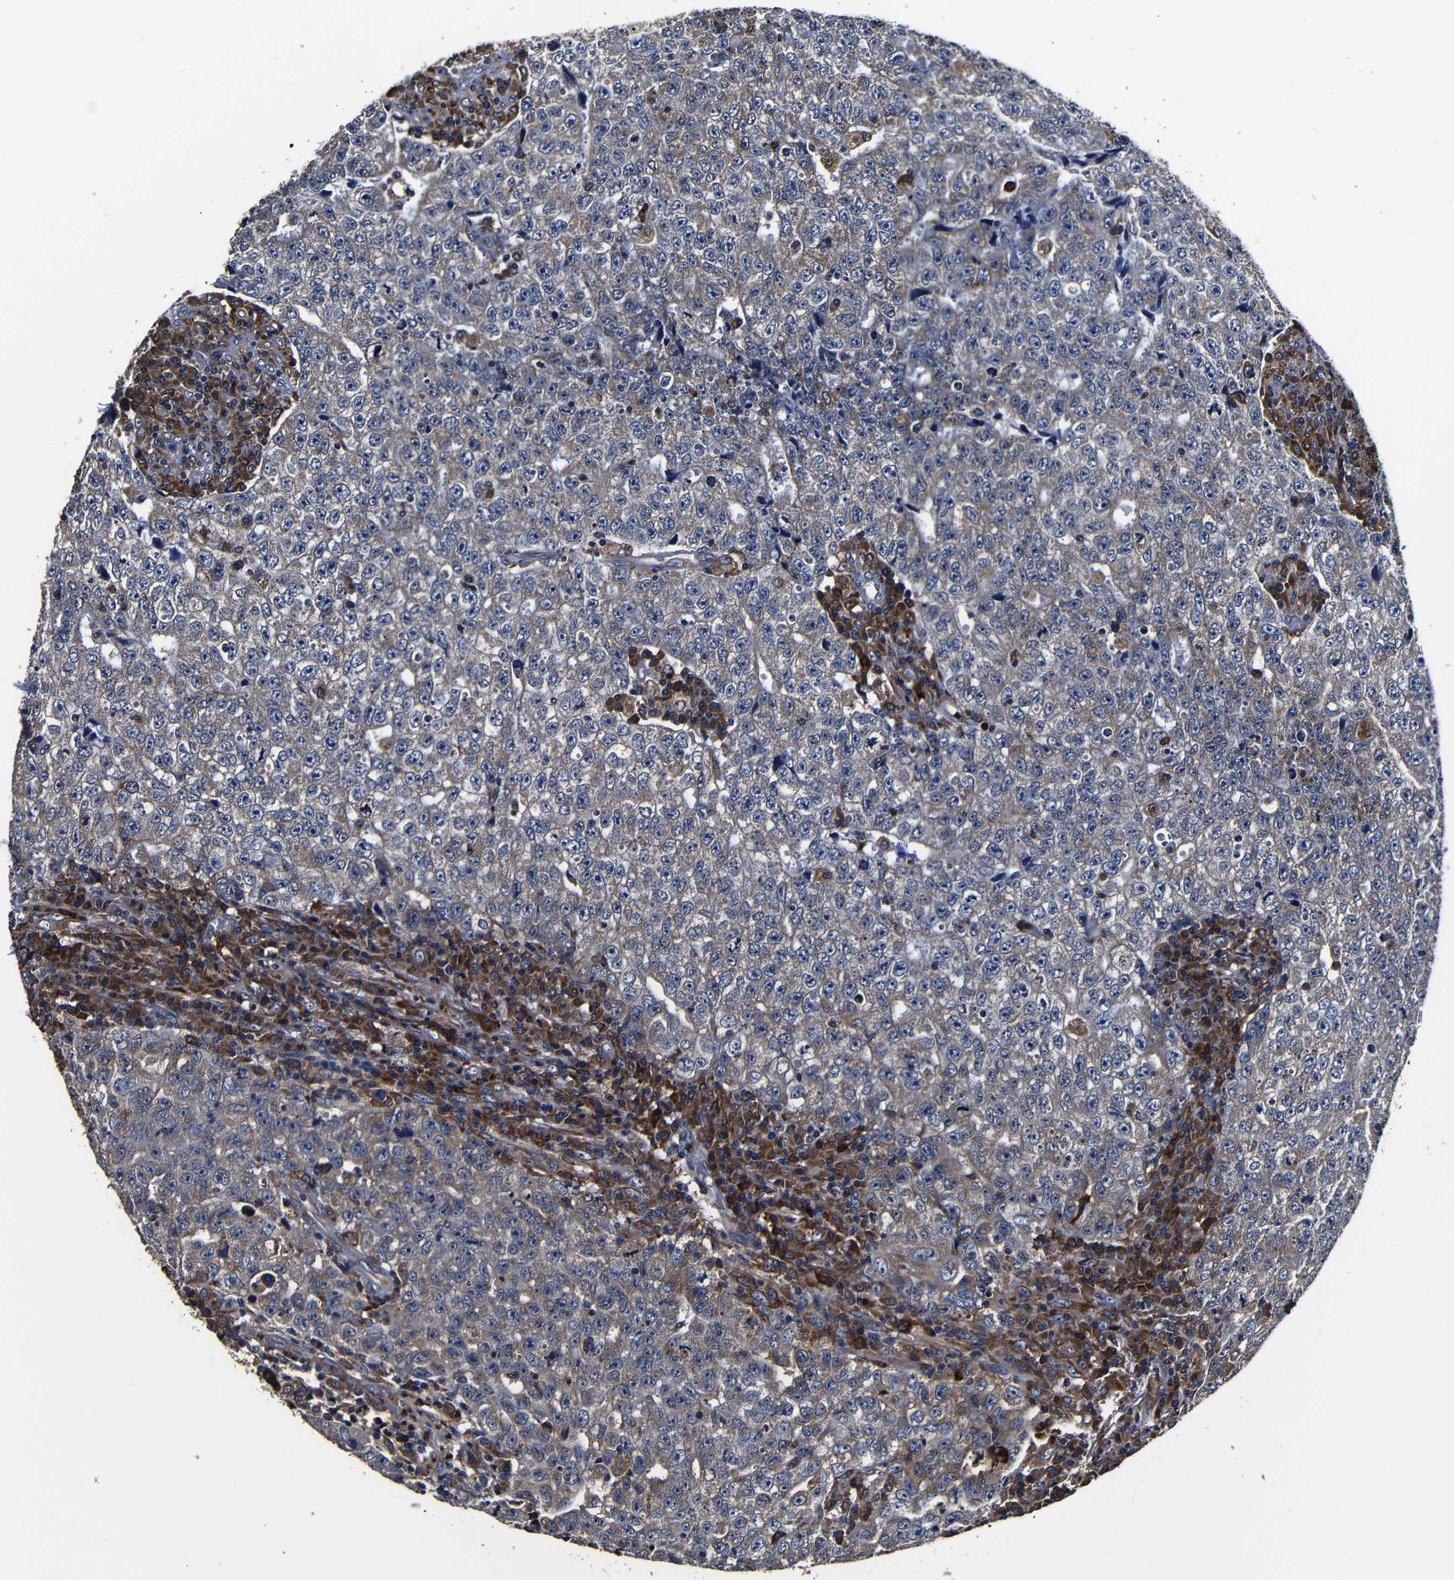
{"staining": {"intensity": "moderate", "quantity": ">75%", "location": "cytoplasmic/membranous"}, "tissue": "testis cancer", "cell_type": "Tumor cells", "image_type": "cancer", "snomed": [{"axis": "morphology", "description": "Necrosis, NOS"}, {"axis": "morphology", "description": "Carcinoma, Embryonal, NOS"}, {"axis": "topography", "description": "Testis"}], "caption": "Immunohistochemical staining of human testis cancer (embryonal carcinoma) exhibits medium levels of moderate cytoplasmic/membranous protein expression in about >75% of tumor cells. Ihc stains the protein of interest in brown and the nuclei are stained blue.", "gene": "SCN9A", "patient": {"sex": "male", "age": 19}}